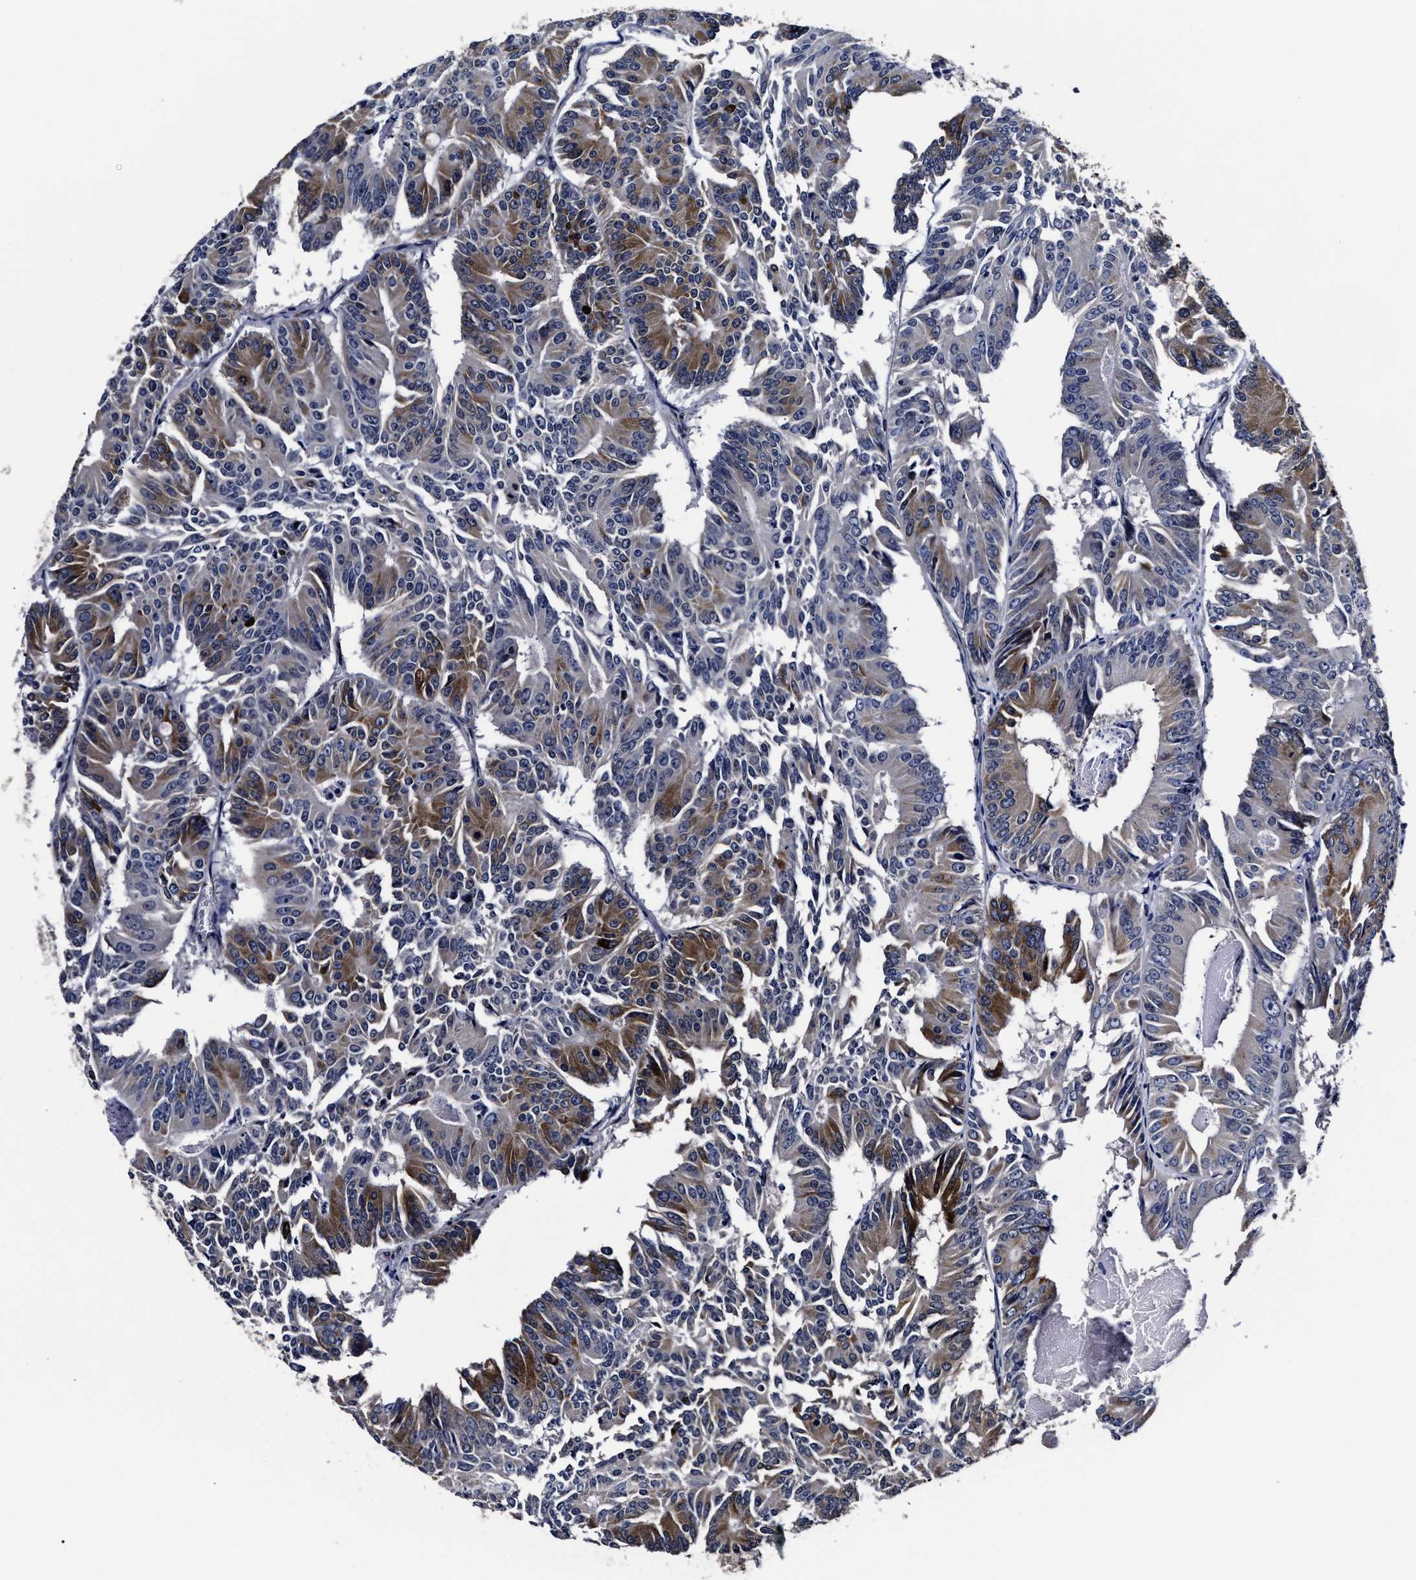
{"staining": {"intensity": "moderate", "quantity": "<25%", "location": "cytoplasmic/membranous"}, "tissue": "colorectal cancer", "cell_type": "Tumor cells", "image_type": "cancer", "snomed": [{"axis": "morphology", "description": "Adenocarcinoma, NOS"}, {"axis": "topography", "description": "Colon"}], "caption": "Moderate cytoplasmic/membranous expression for a protein is seen in approximately <25% of tumor cells of colorectal cancer (adenocarcinoma) using immunohistochemistry (IHC).", "gene": "OLFML2A", "patient": {"sex": "male", "age": 87}}